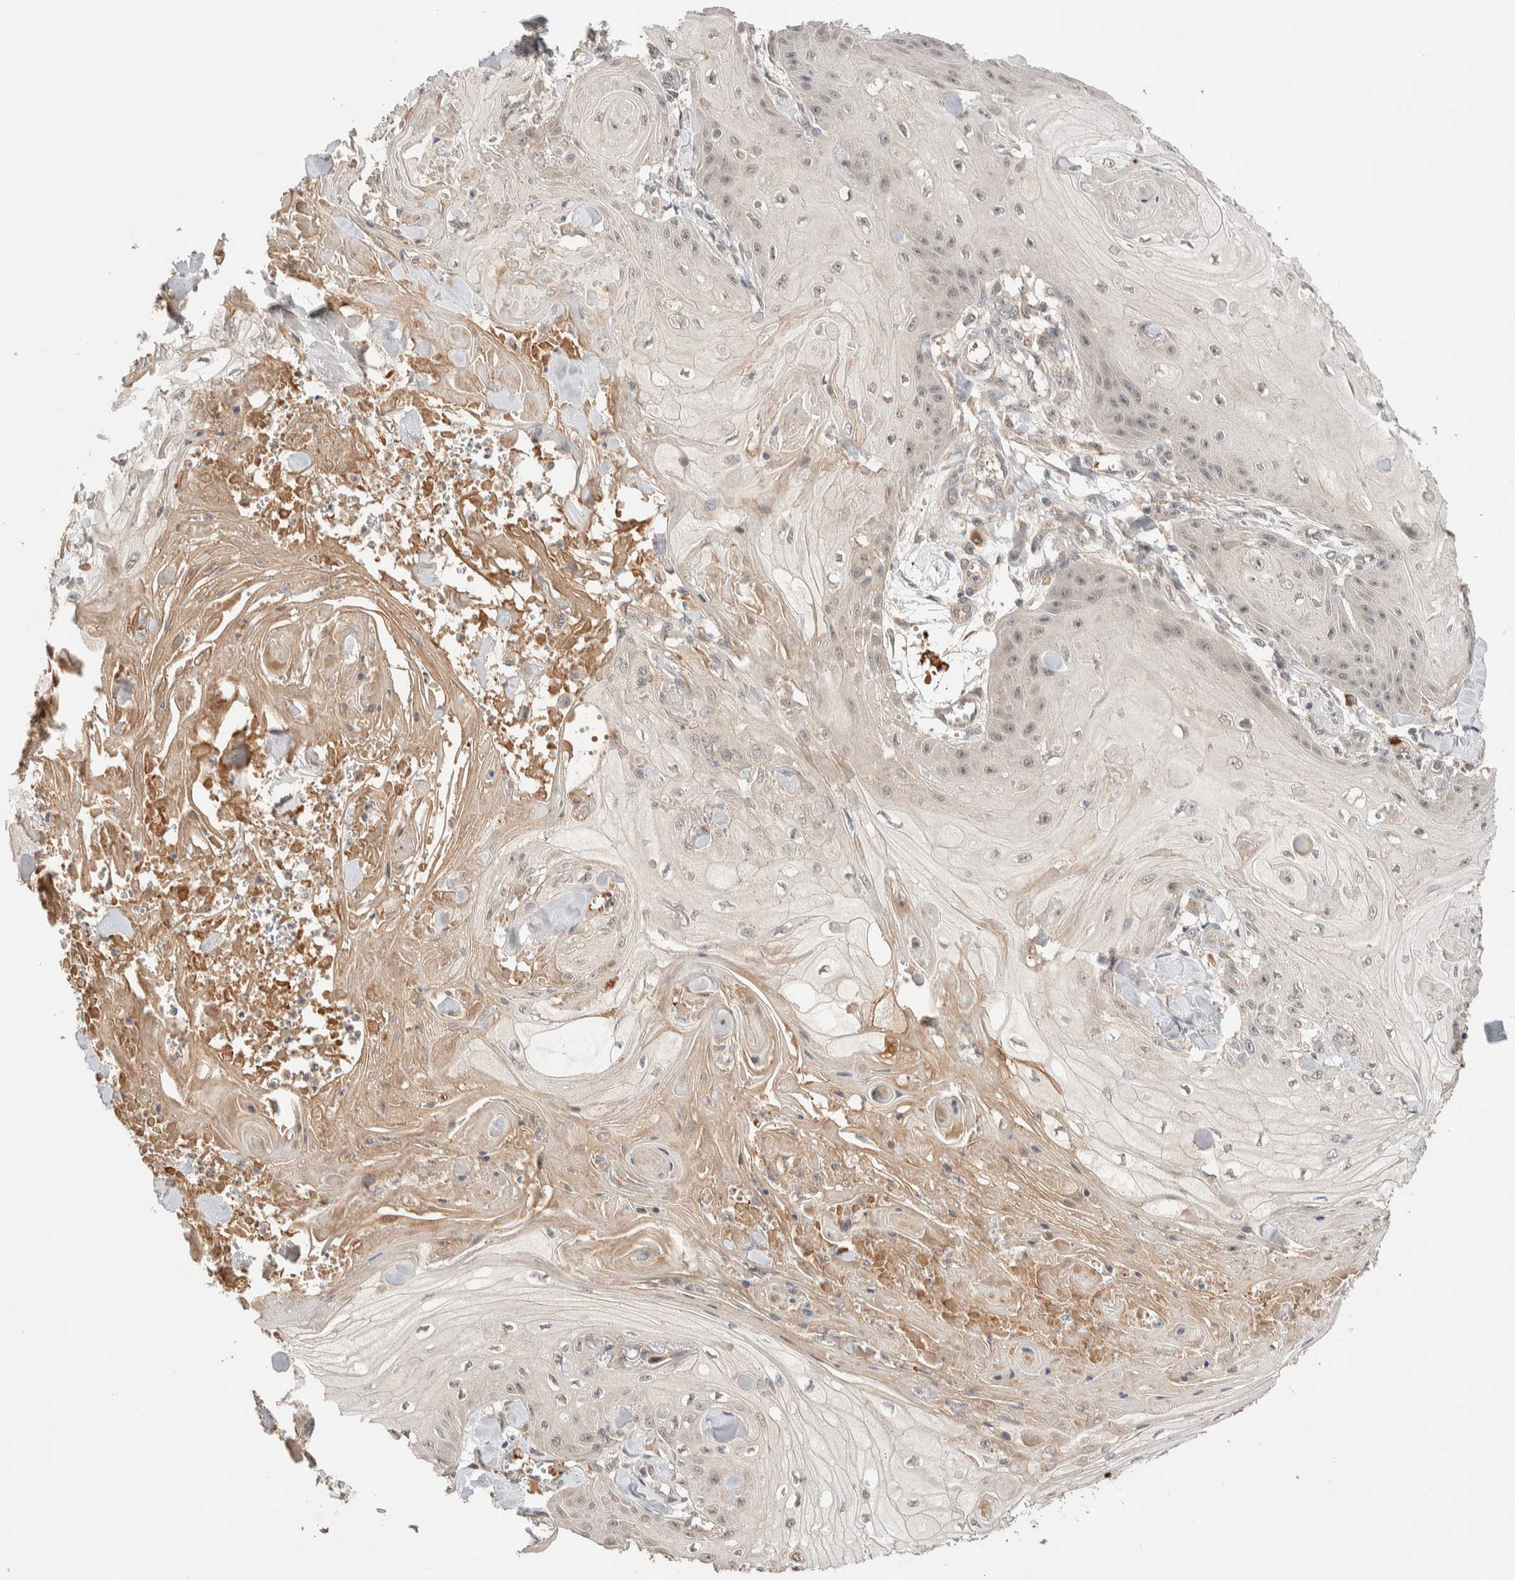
{"staining": {"intensity": "negative", "quantity": "none", "location": "none"}, "tissue": "skin cancer", "cell_type": "Tumor cells", "image_type": "cancer", "snomed": [{"axis": "morphology", "description": "Squamous cell carcinoma, NOS"}, {"axis": "topography", "description": "Skin"}], "caption": "Immunohistochemistry (IHC) photomicrograph of neoplastic tissue: human squamous cell carcinoma (skin) stained with DAB (3,3'-diaminobenzidine) reveals no significant protein staining in tumor cells.", "gene": "CASK", "patient": {"sex": "male", "age": 74}}